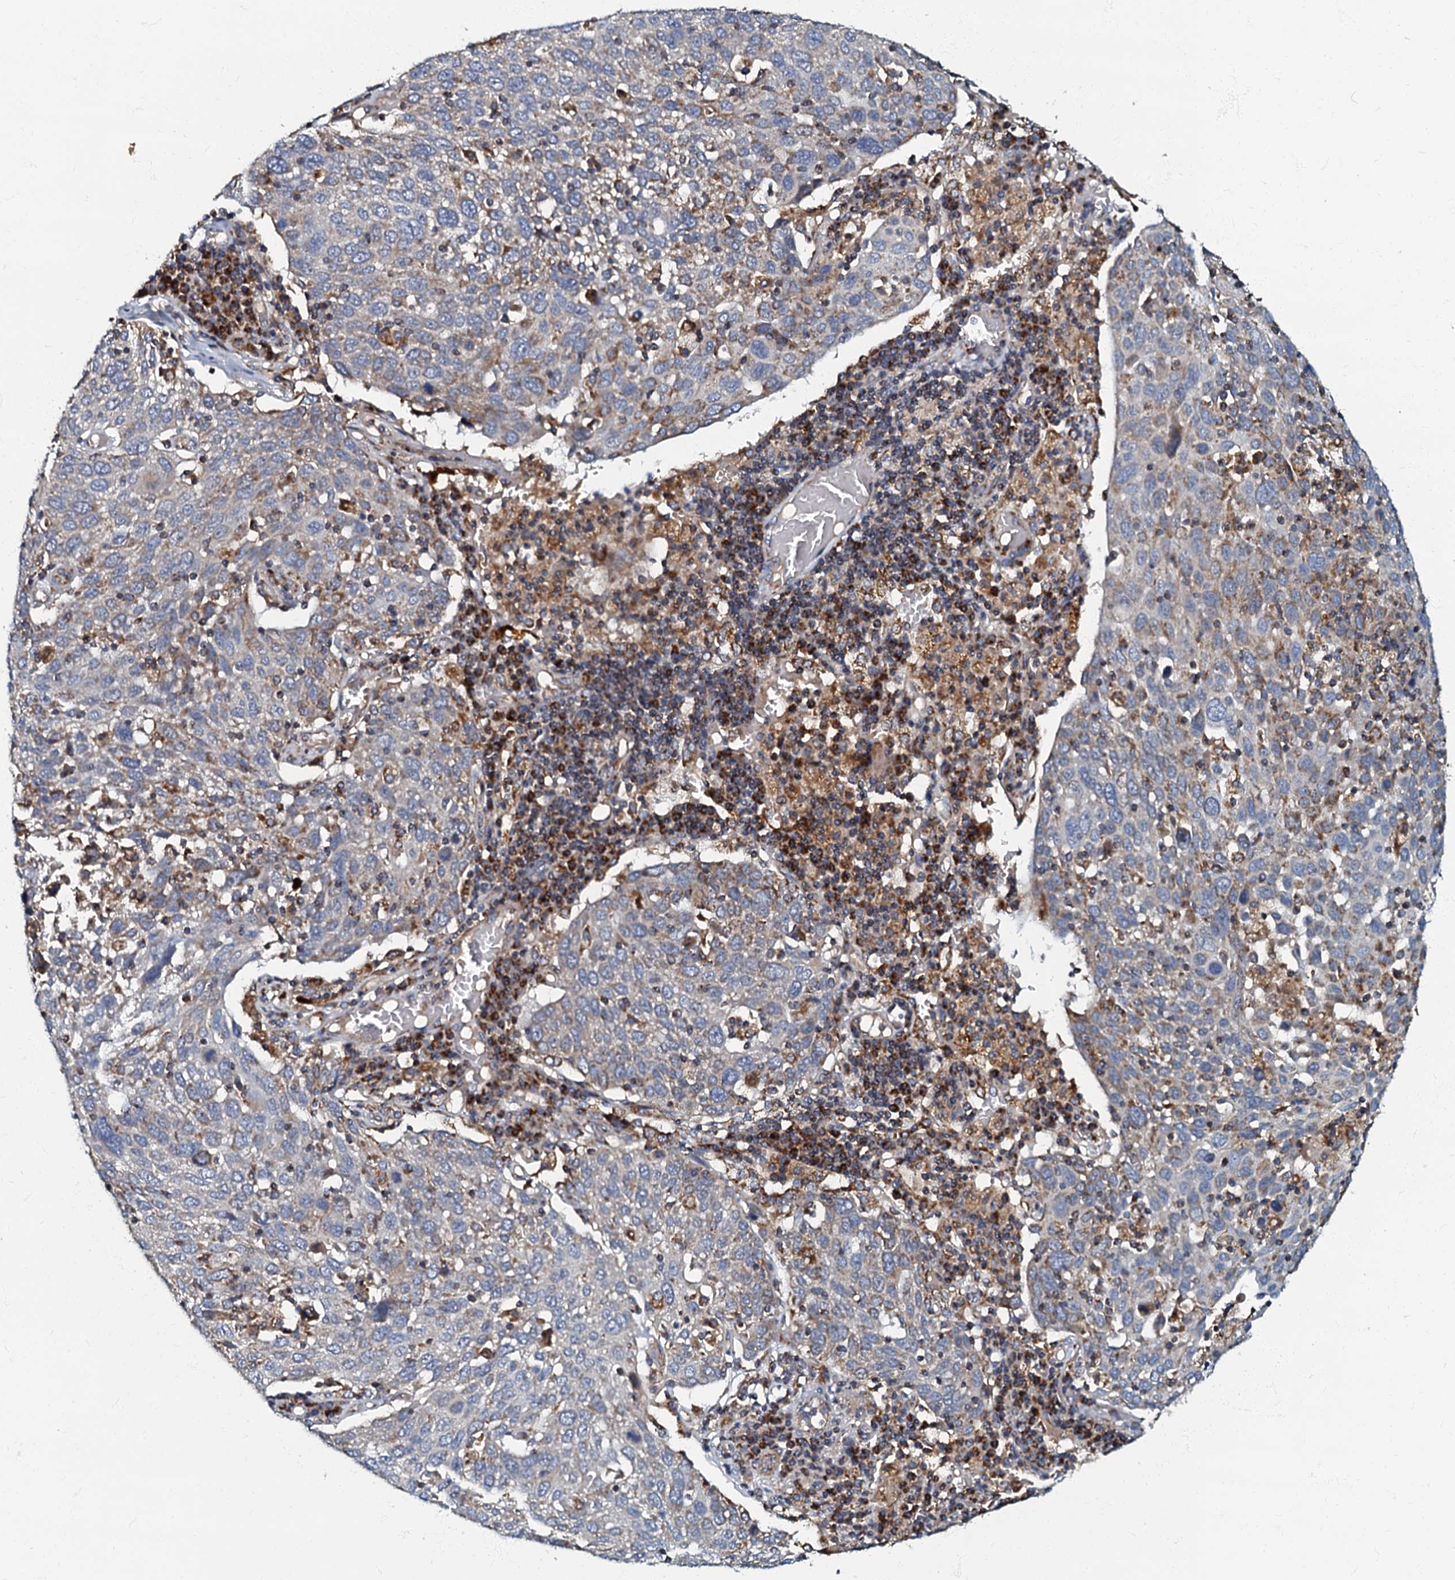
{"staining": {"intensity": "negative", "quantity": "none", "location": "none"}, "tissue": "lung cancer", "cell_type": "Tumor cells", "image_type": "cancer", "snomed": [{"axis": "morphology", "description": "Squamous cell carcinoma, NOS"}, {"axis": "topography", "description": "Lung"}], "caption": "The photomicrograph exhibits no staining of tumor cells in lung squamous cell carcinoma.", "gene": "NDUFA12", "patient": {"sex": "male", "age": 65}}